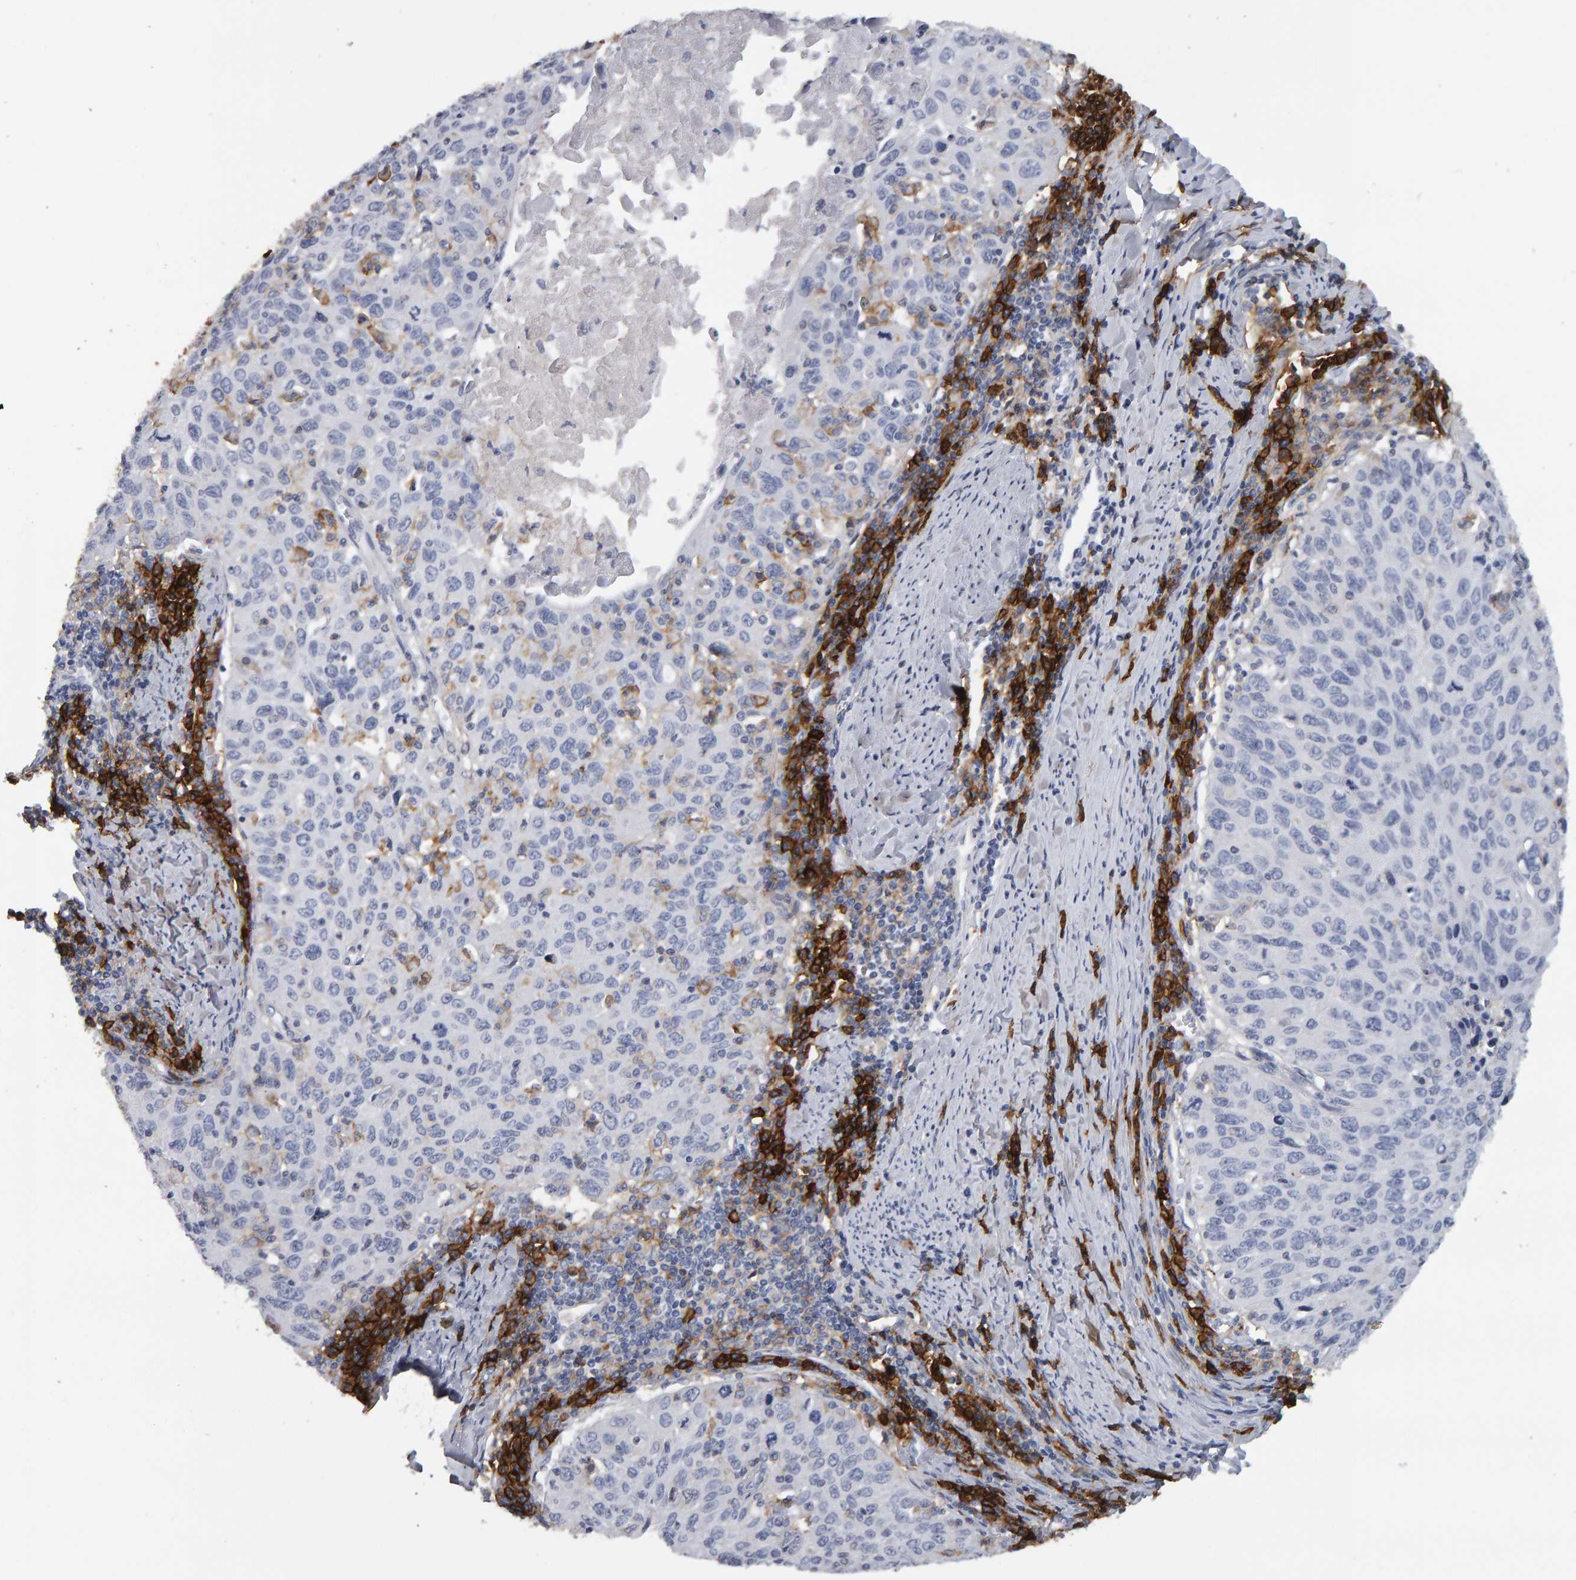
{"staining": {"intensity": "negative", "quantity": "none", "location": "none"}, "tissue": "cervical cancer", "cell_type": "Tumor cells", "image_type": "cancer", "snomed": [{"axis": "morphology", "description": "Squamous cell carcinoma, NOS"}, {"axis": "topography", "description": "Cervix"}], "caption": "Immunohistochemistry (IHC) micrograph of neoplastic tissue: human squamous cell carcinoma (cervical) stained with DAB (3,3'-diaminobenzidine) reveals no significant protein staining in tumor cells.", "gene": "CD38", "patient": {"sex": "female", "age": 53}}